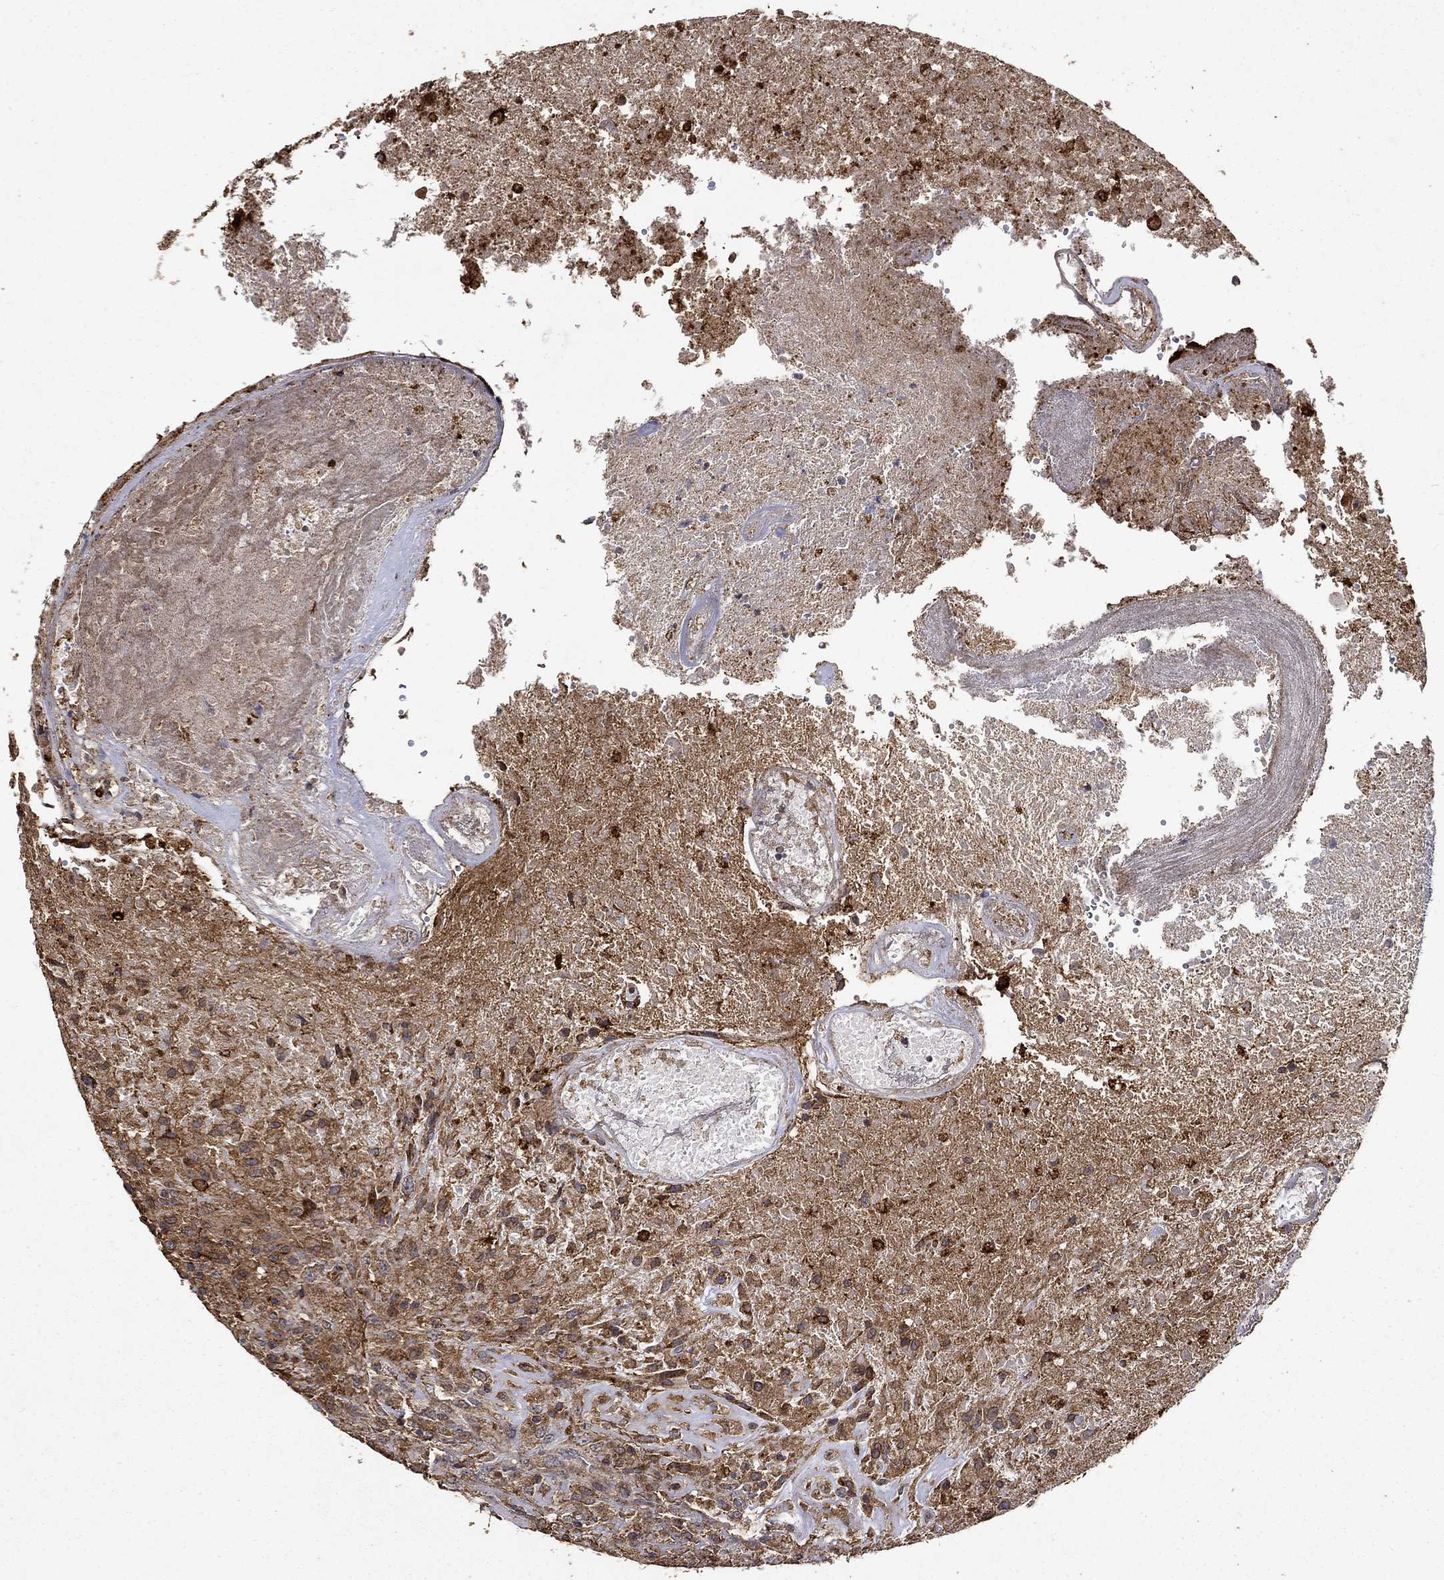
{"staining": {"intensity": "moderate", "quantity": "25%-75%", "location": "cytoplasmic/membranous"}, "tissue": "glioma", "cell_type": "Tumor cells", "image_type": "cancer", "snomed": [{"axis": "morphology", "description": "Glioma, malignant, High grade"}, {"axis": "topography", "description": "Brain"}], "caption": "Brown immunohistochemical staining in human malignant glioma (high-grade) demonstrates moderate cytoplasmic/membranous staining in approximately 25%-75% of tumor cells.", "gene": "IFRD1", "patient": {"sex": "male", "age": 56}}